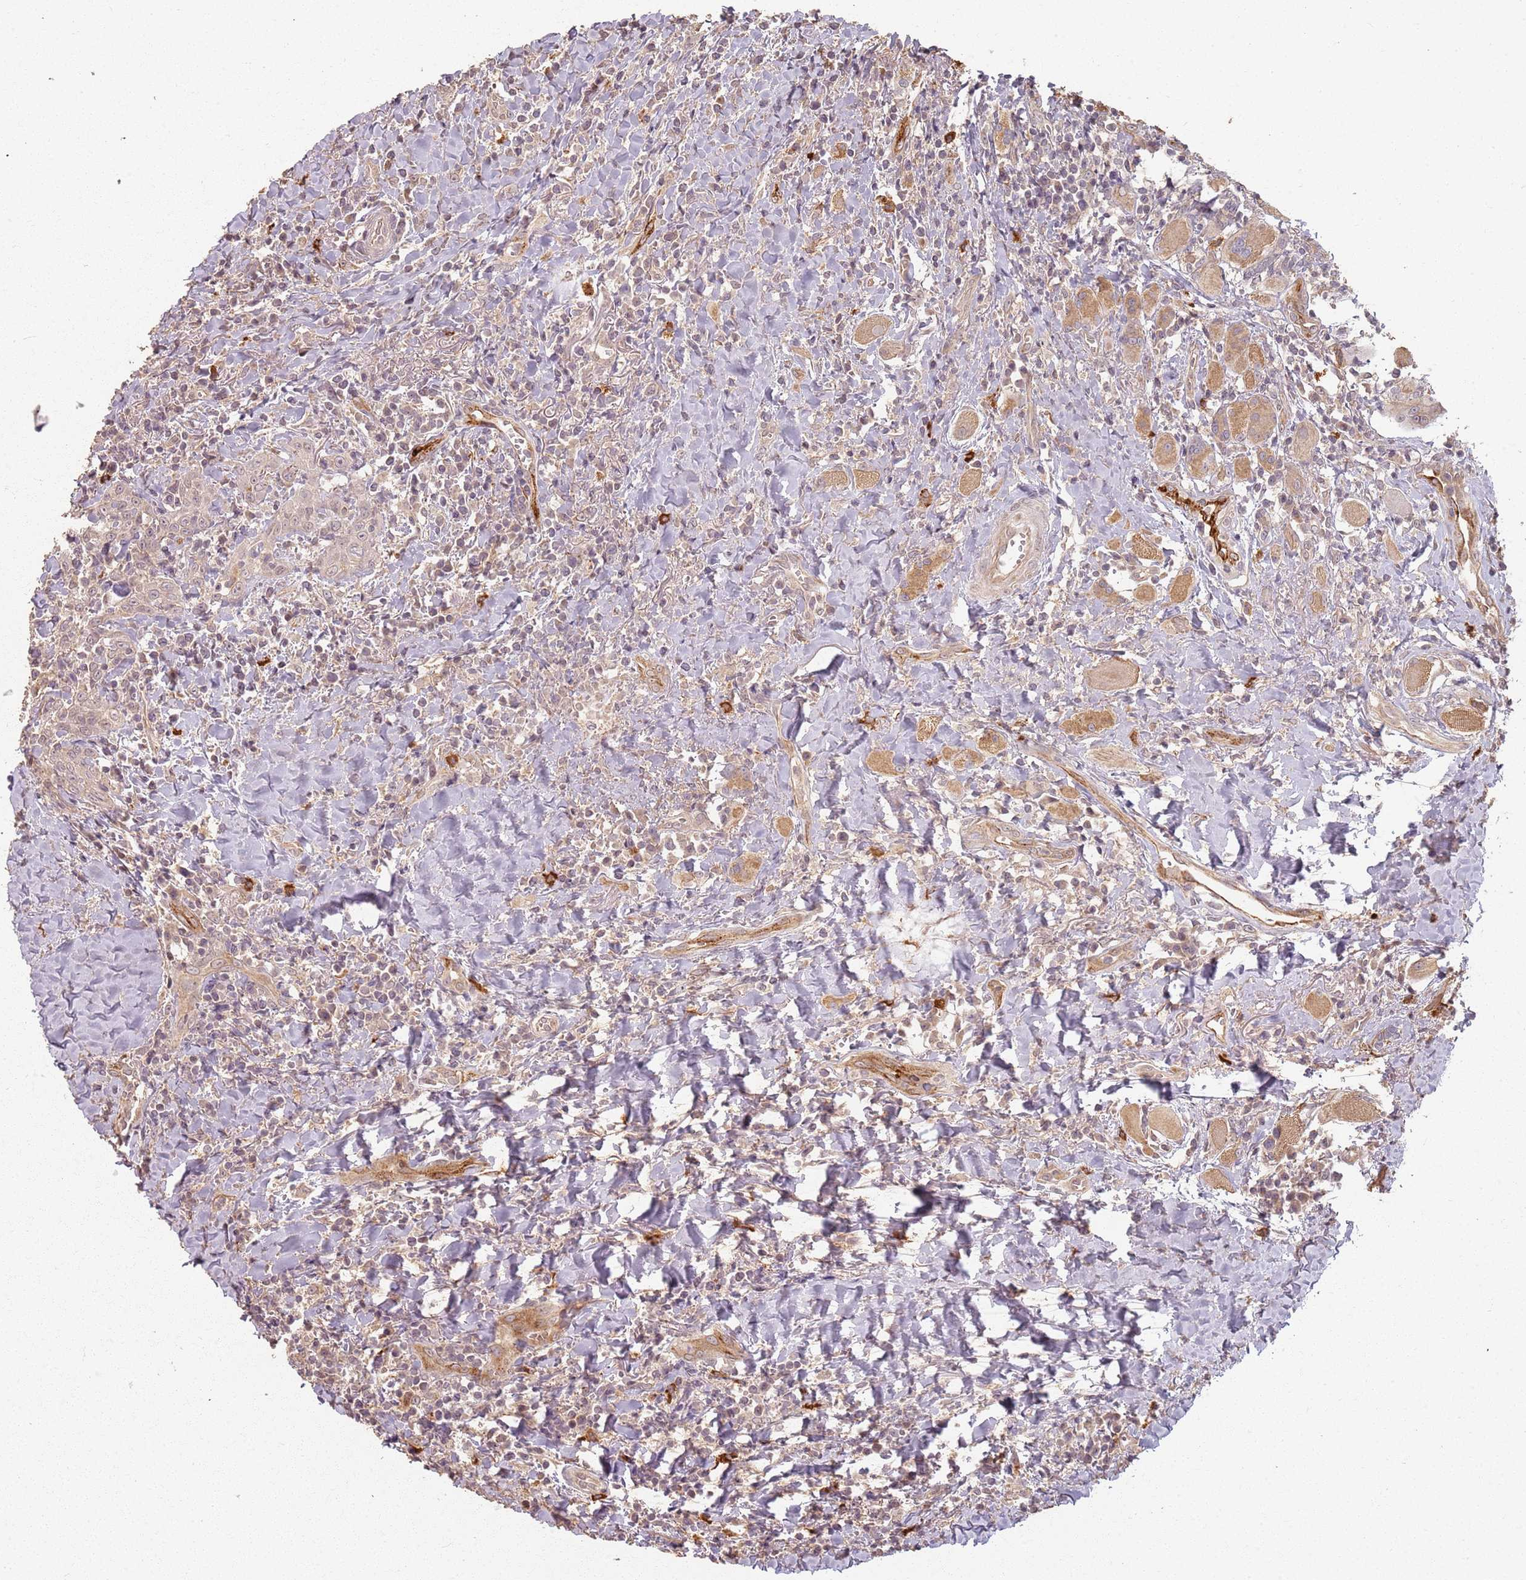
{"staining": {"intensity": "moderate", "quantity": ">75%", "location": "cytoplasmic/membranous"}, "tissue": "head and neck cancer", "cell_type": "Tumor cells", "image_type": "cancer", "snomed": [{"axis": "morphology", "description": "Squamous cell carcinoma, NOS"}, {"axis": "topography", "description": "Head-Neck"}], "caption": "Approximately >75% of tumor cells in squamous cell carcinoma (head and neck) exhibit moderate cytoplasmic/membranous protein expression as visualized by brown immunohistochemical staining.", "gene": "CCDC168", "patient": {"sex": "female", "age": 70}}